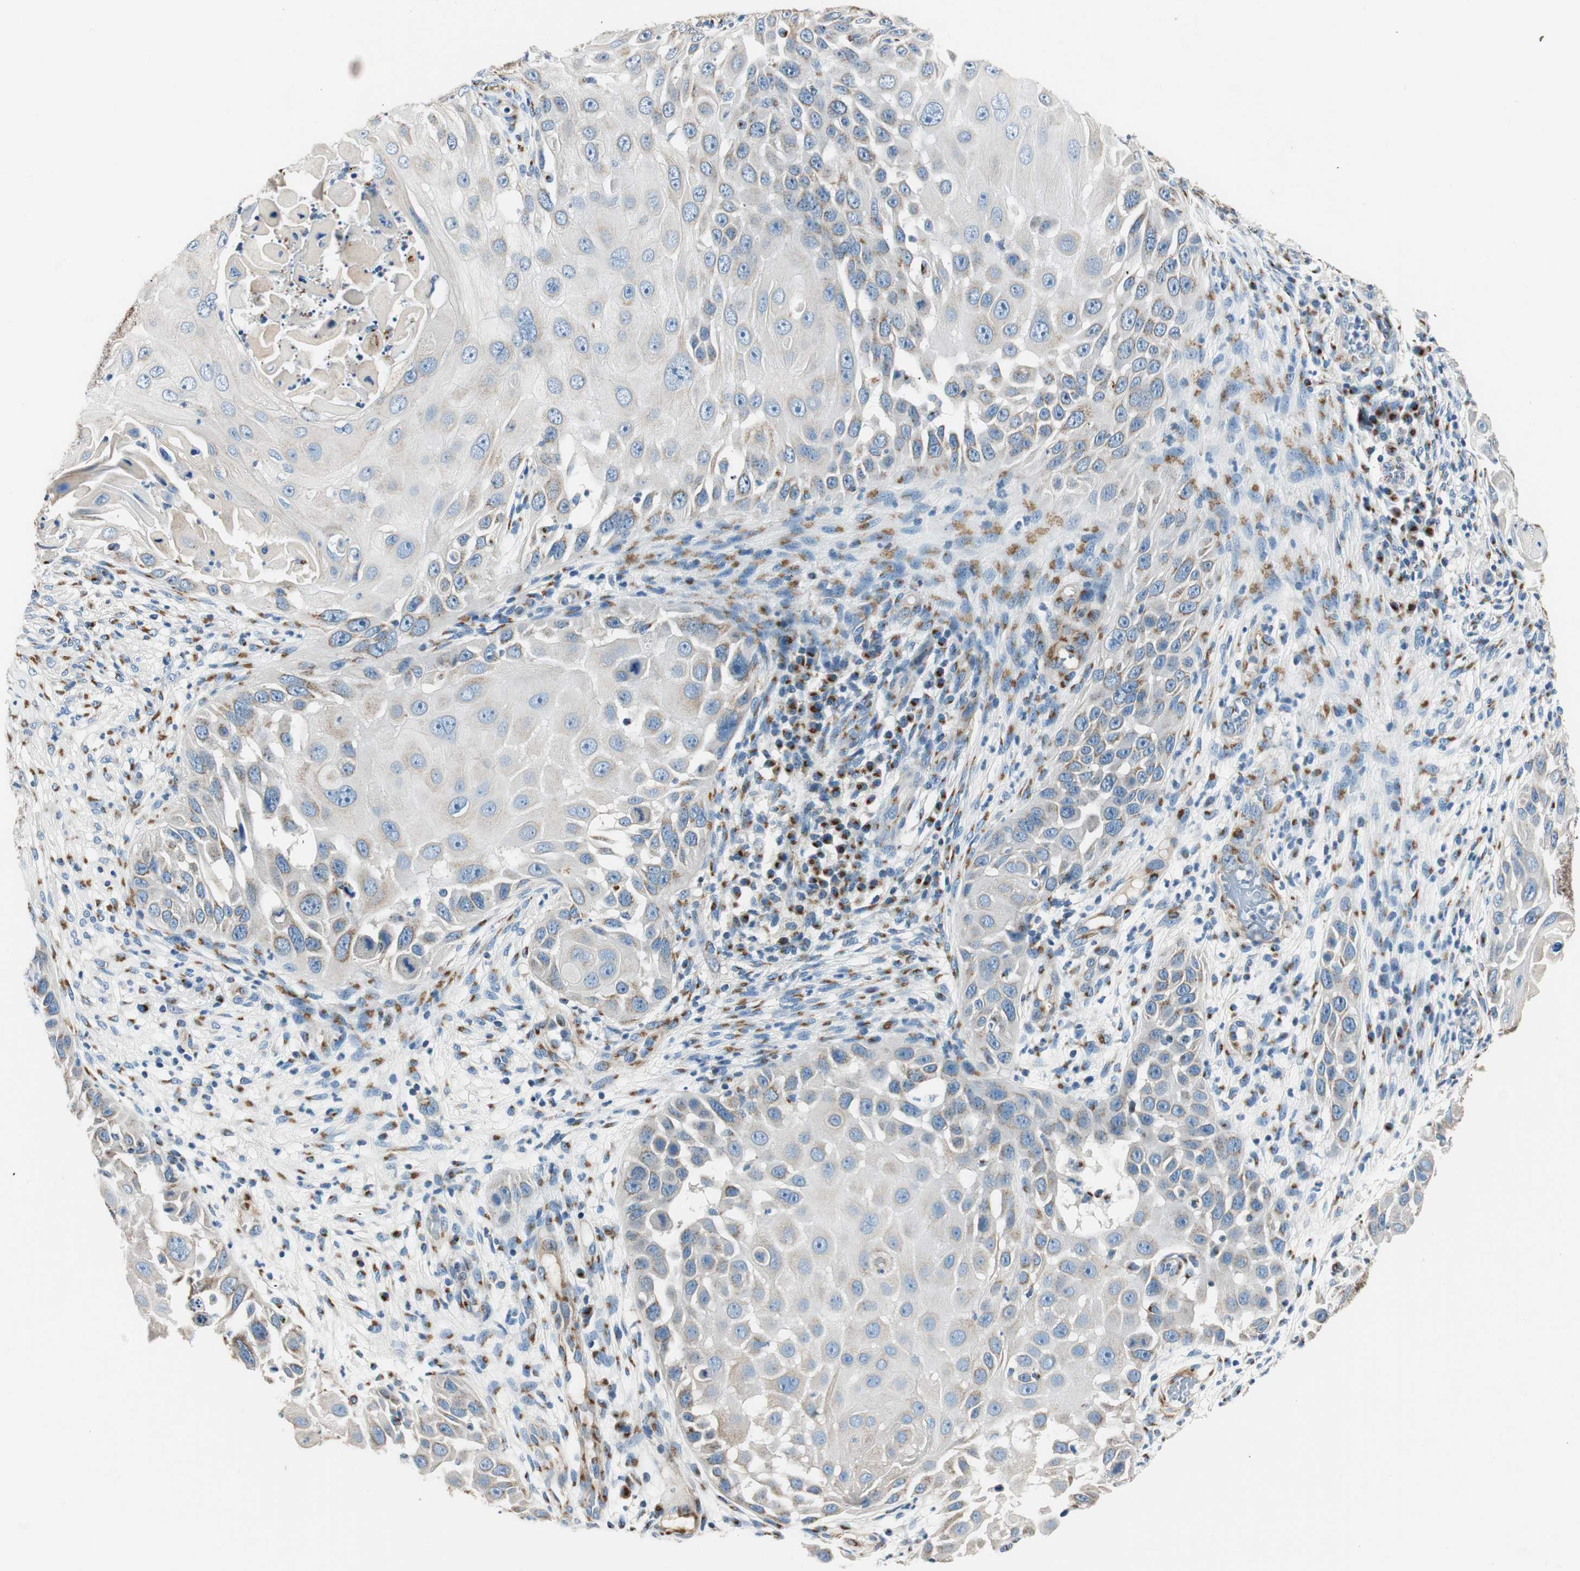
{"staining": {"intensity": "negative", "quantity": "none", "location": "none"}, "tissue": "skin cancer", "cell_type": "Tumor cells", "image_type": "cancer", "snomed": [{"axis": "morphology", "description": "Squamous cell carcinoma, NOS"}, {"axis": "topography", "description": "Skin"}], "caption": "The IHC micrograph has no significant positivity in tumor cells of skin cancer (squamous cell carcinoma) tissue.", "gene": "TMF1", "patient": {"sex": "female", "age": 44}}